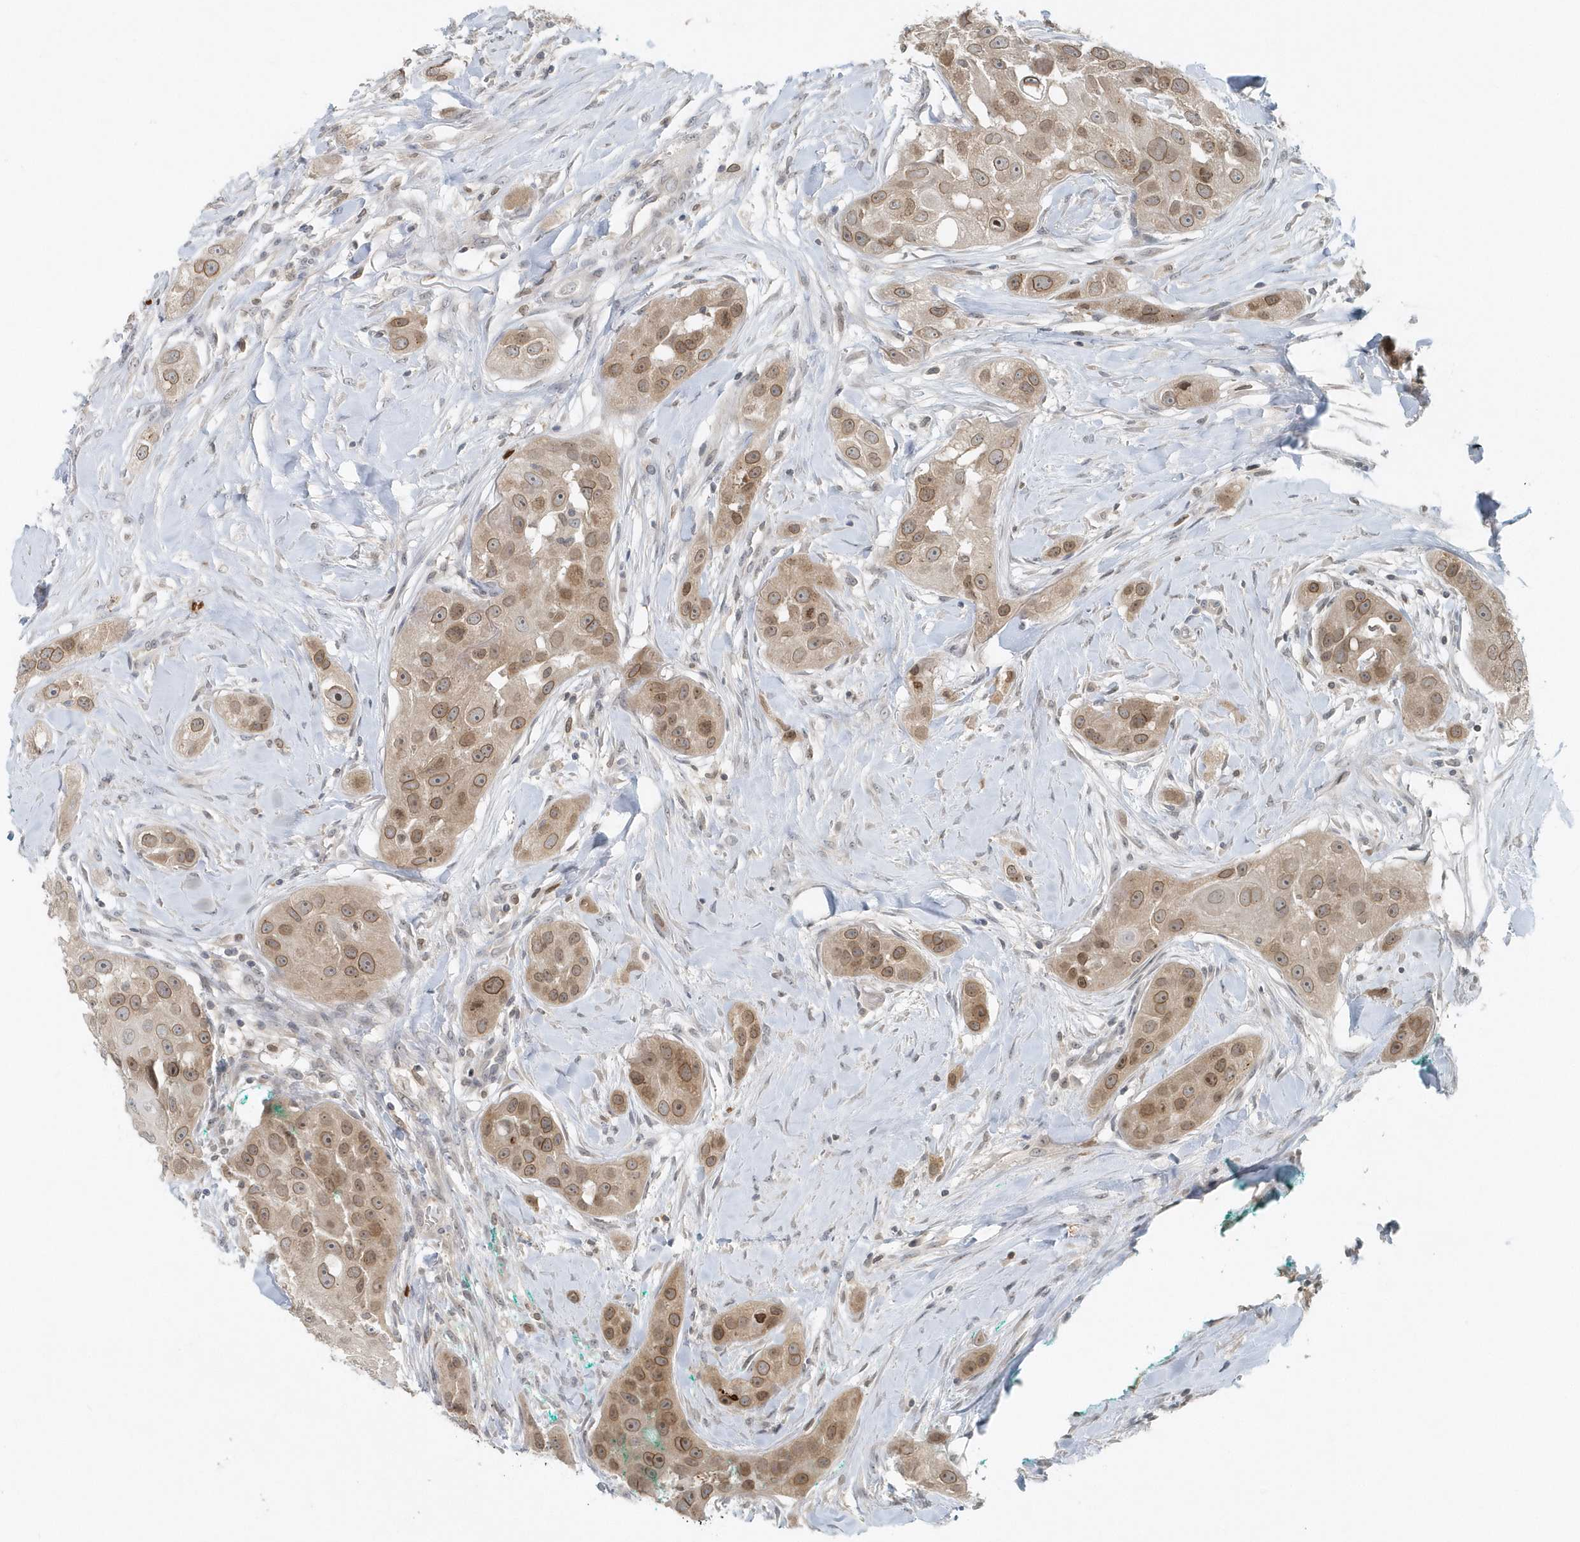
{"staining": {"intensity": "moderate", "quantity": ">75%", "location": "cytoplasmic/membranous,nuclear"}, "tissue": "head and neck cancer", "cell_type": "Tumor cells", "image_type": "cancer", "snomed": [{"axis": "morphology", "description": "Normal tissue, NOS"}, {"axis": "morphology", "description": "Squamous cell carcinoma, NOS"}, {"axis": "topography", "description": "Skeletal muscle"}, {"axis": "topography", "description": "Head-Neck"}], "caption": "Tumor cells display medium levels of moderate cytoplasmic/membranous and nuclear expression in approximately >75% of cells in human squamous cell carcinoma (head and neck).", "gene": "NUP54", "patient": {"sex": "male", "age": 51}}